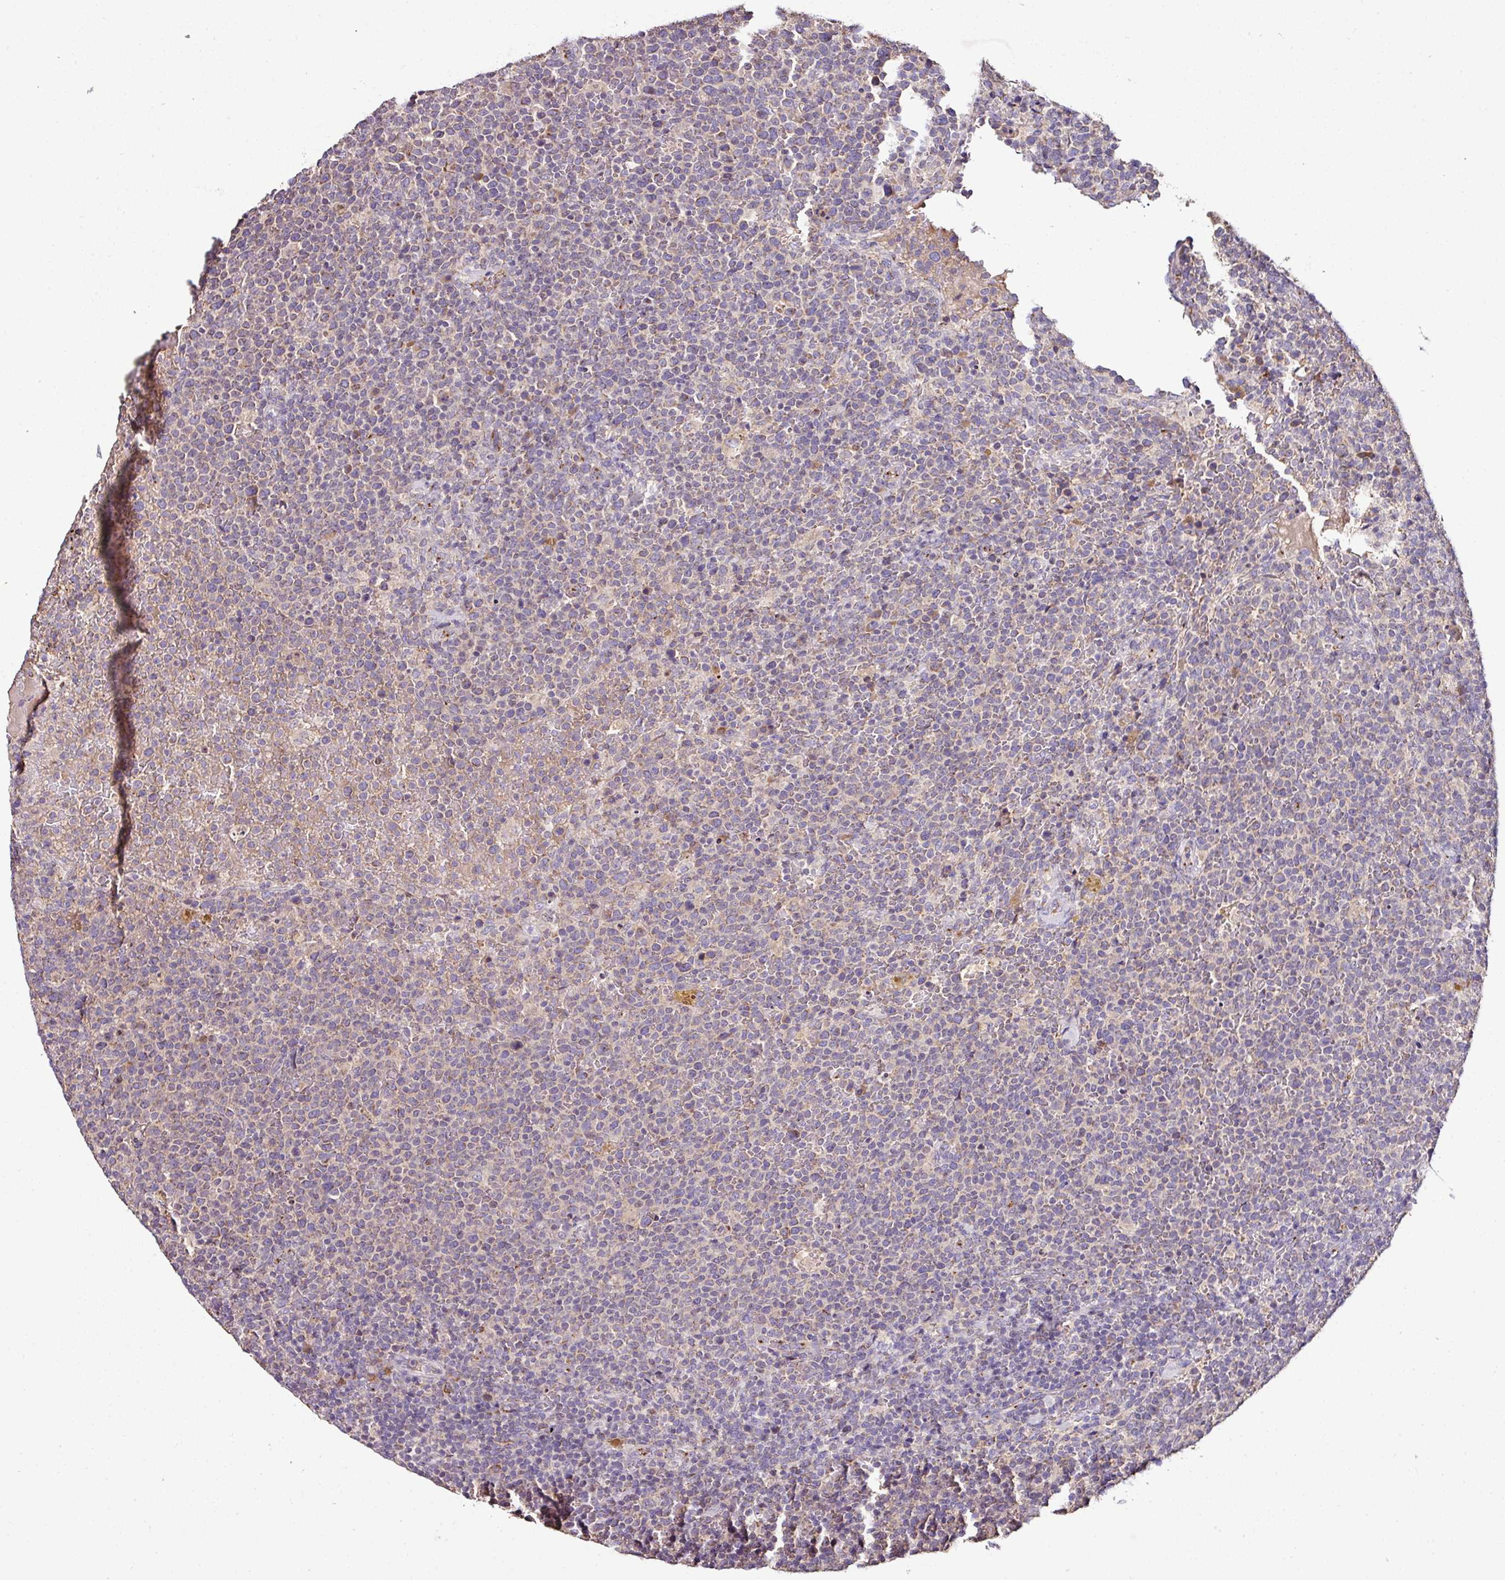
{"staining": {"intensity": "moderate", "quantity": "<25%", "location": "cytoplasmic/membranous"}, "tissue": "lymphoma", "cell_type": "Tumor cells", "image_type": "cancer", "snomed": [{"axis": "morphology", "description": "Malignant lymphoma, non-Hodgkin's type, High grade"}, {"axis": "topography", "description": "Lymph node"}], "caption": "Immunohistochemistry of human high-grade malignant lymphoma, non-Hodgkin's type demonstrates low levels of moderate cytoplasmic/membranous positivity in approximately <25% of tumor cells.", "gene": "CPD", "patient": {"sex": "male", "age": 61}}